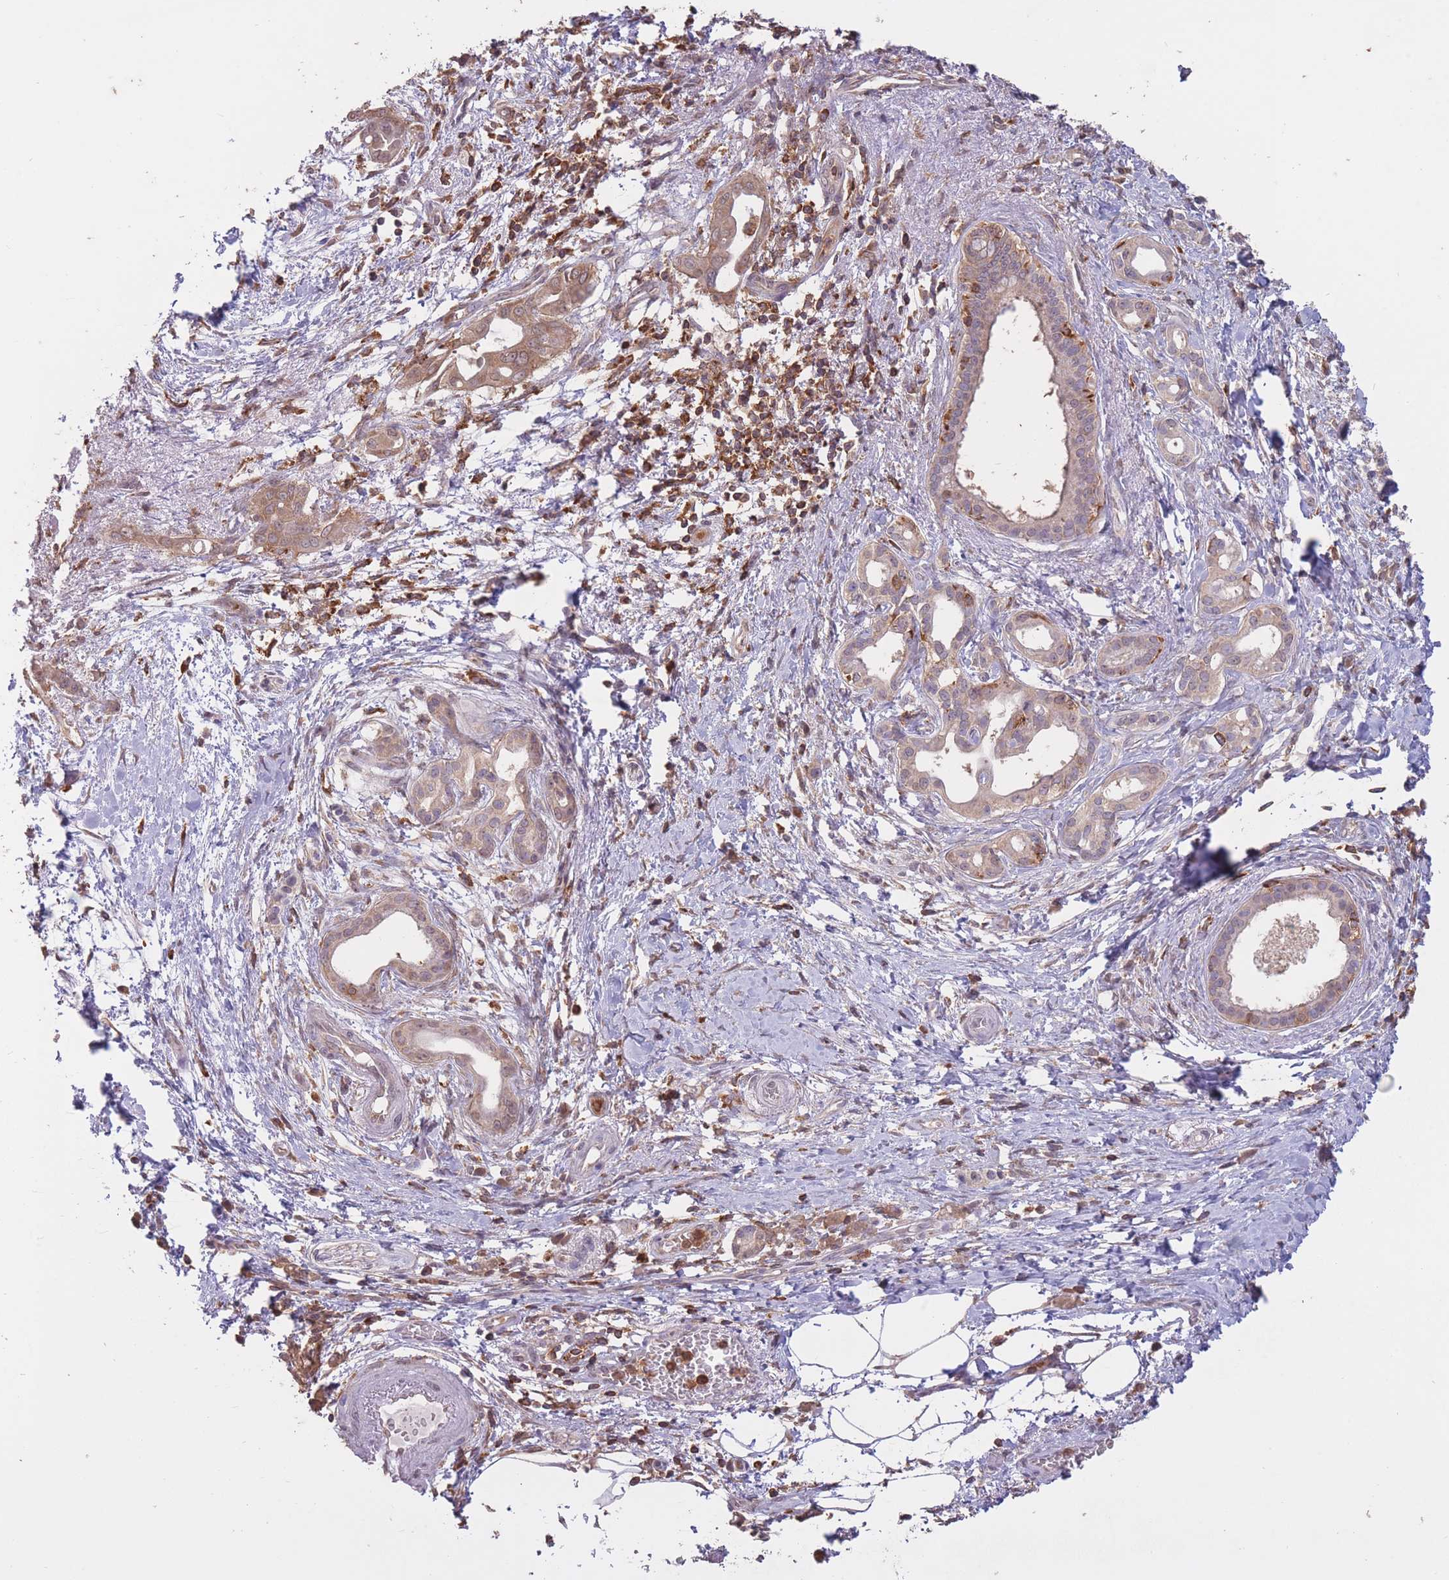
{"staining": {"intensity": "moderate", "quantity": "25%-75%", "location": "cytoplasmic/membranous"}, "tissue": "pancreatic cancer", "cell_type": "Tumor cells", "image_type": "cancer", "snomed": [{"axis": "morphology", "description": "Adenocarcinoma, NOS"}, {"axis": "topography", "description": "Pancreas"}], "caption": "Adenocarcinoma (pancreatic) stained for a protein reveals moderate cytoplasmic/membranous positivity in tumor cells.", "gene": "GMIP", "patient": {"sex": "male", "age": 71}}